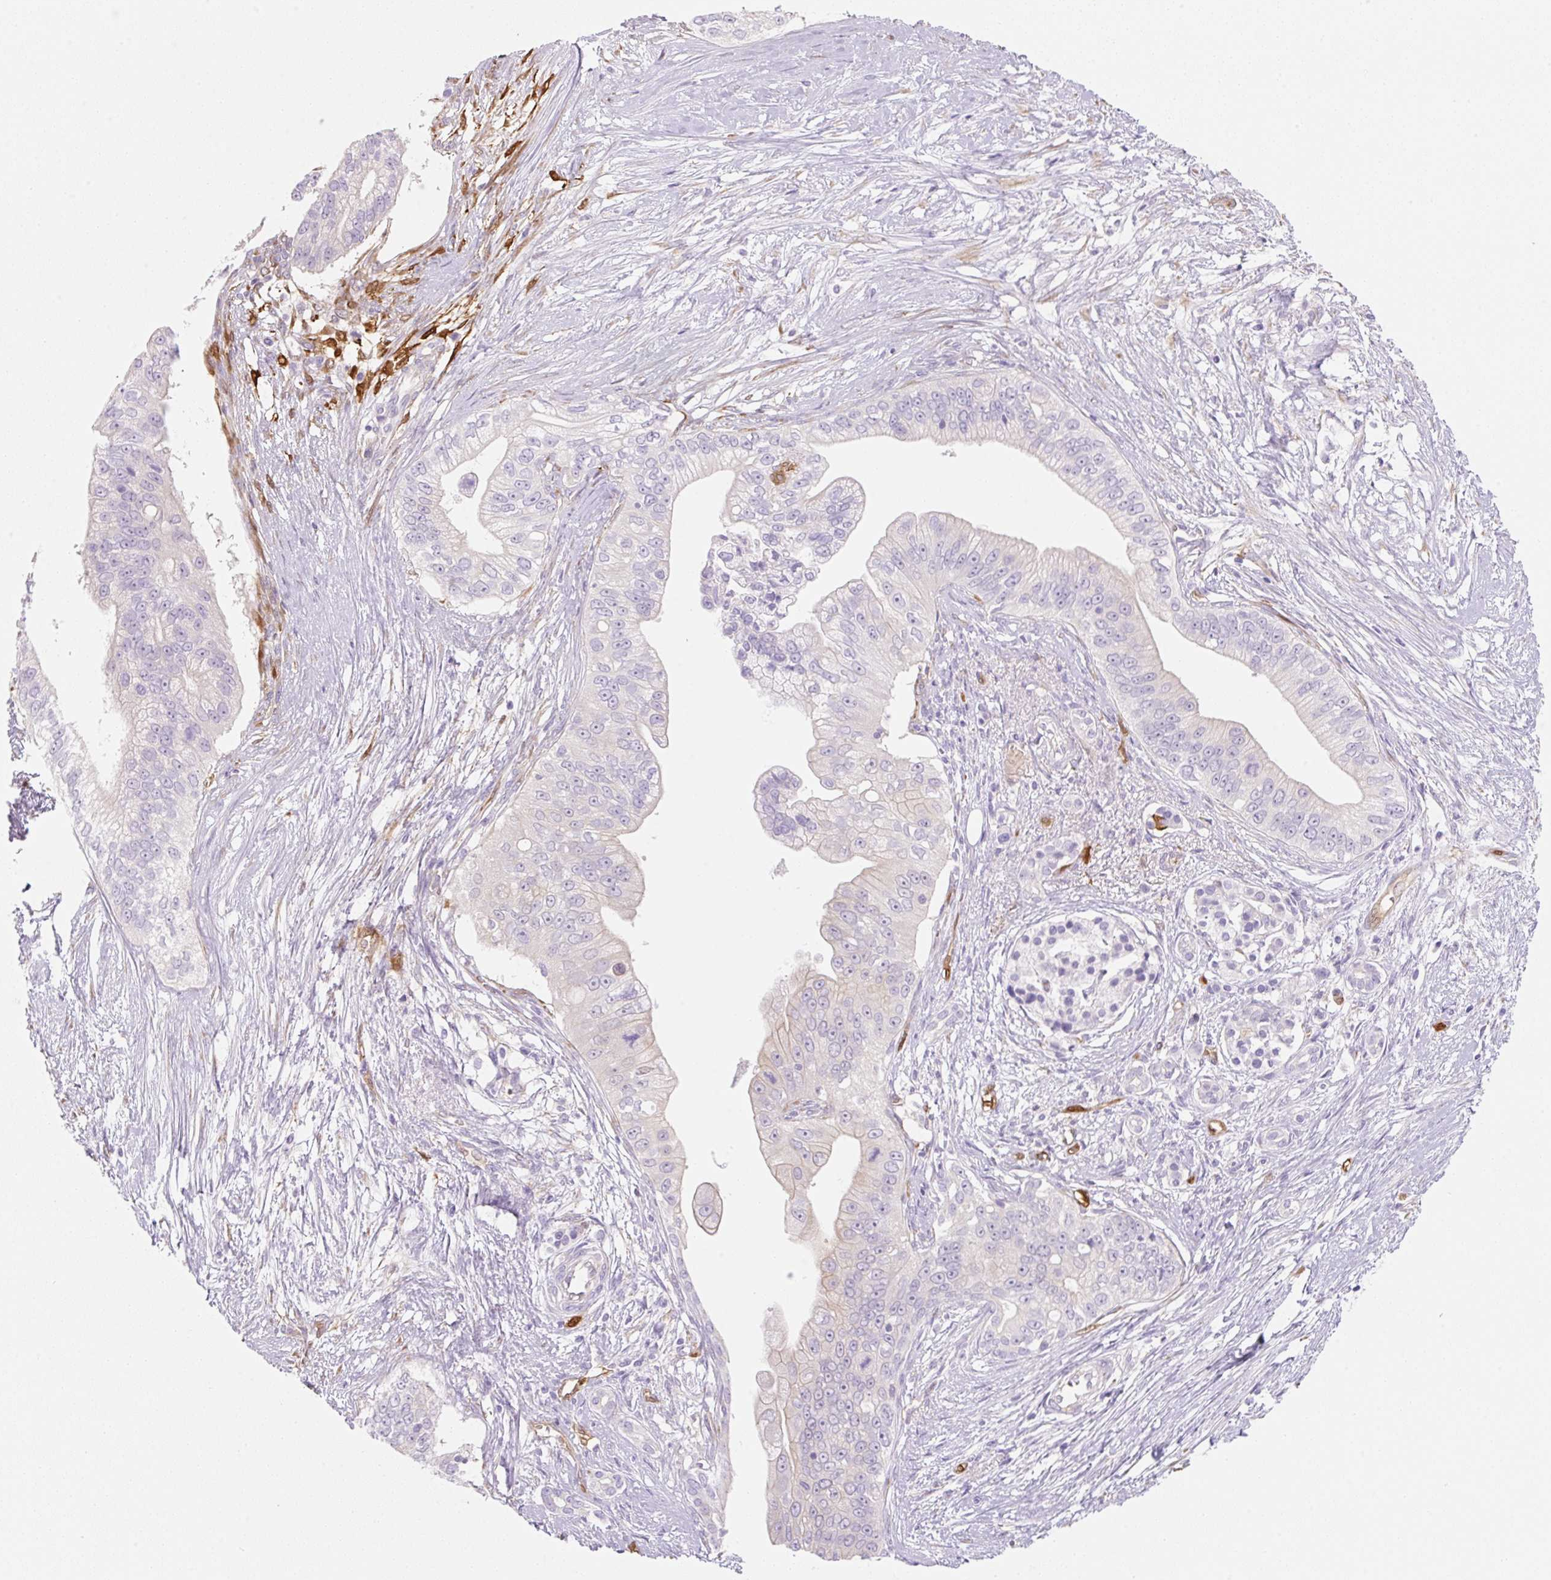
{"staining": {"intensity": "negative", "quantity": "none", "location": "none"}, "tissue": "pancreatic cancer", "cell_type": "Tumor cells", "image_type": "cancer", "snomed": [{"axis": "morphology", "description": "Adenocarcinoma, NOS"}, {"axis": "topography", "description": "Pancreas"}], "caption": "Immunohistochemical staining of pancreatic cancer (adenocarcinoma) demonstrates no significant positivity in tumor cells. The staining was performed using DAB (3,3'-diaminobenzidine) to visualize the protein expression in brown, while the nuclei were stained in blue with hematoxylin (Magnification: 20x).", "gene": "FABP5", "patient": {"sex": "male", "age": 70}}